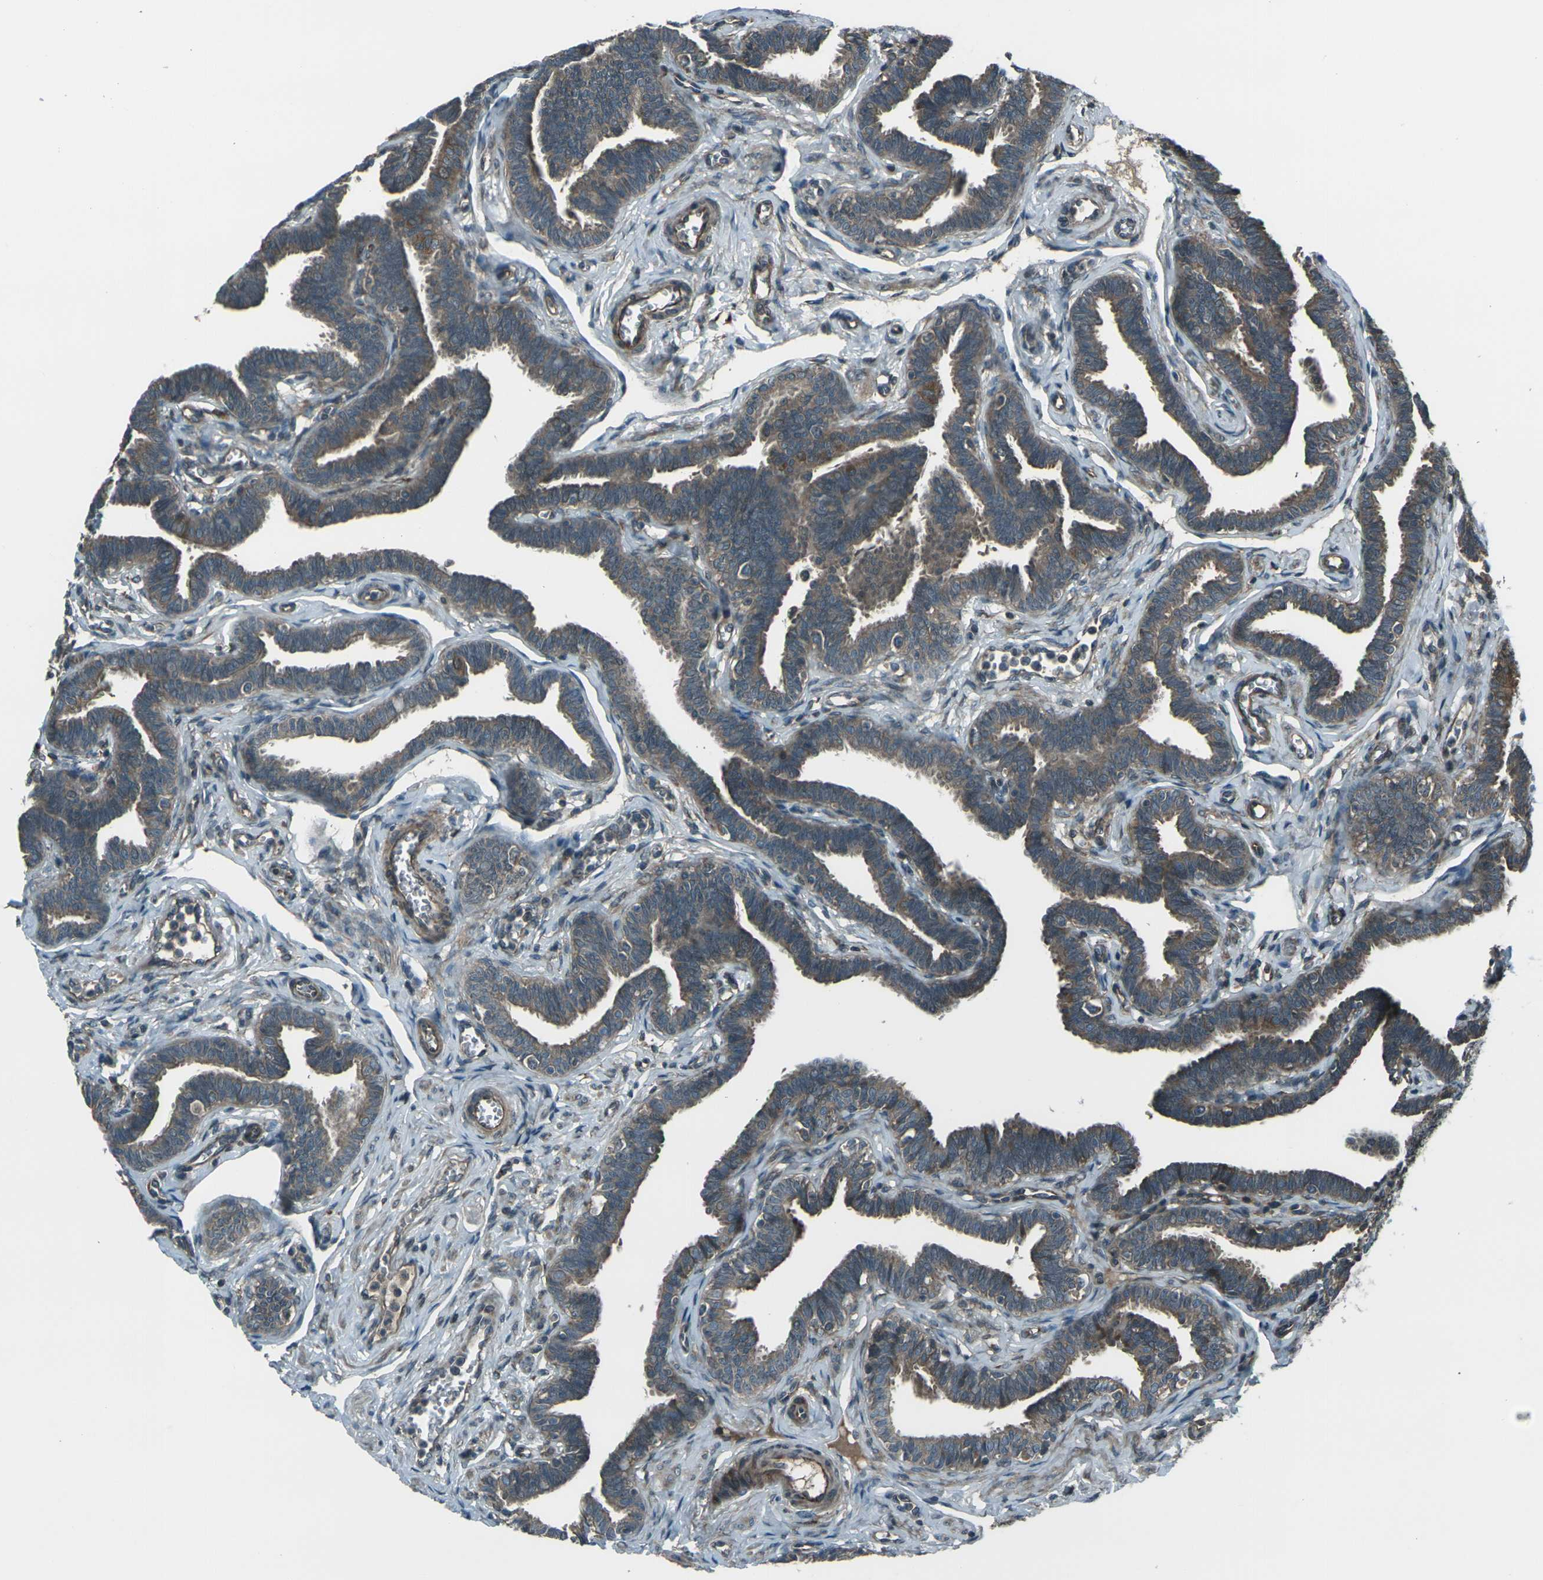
{"staining": {"intensity": "moderate", "quantity": ">75%", "location": "cytoplasmic/membranous"}, "tissue": "fallopian tube", "cell_type": "Glandular cells", "image_type": "normal", "snomed": [{"axis": "morphology", "description": "Normal tissue, NOS"}, {"axis": "topography", "description": "Fallopian tube"}, {"axis": "topography", "description": "Ovary"}], "caption": "Fallopian tube stained with immunohistochemistry demonstrates moderate cytoplasmic/membranous positivity in about >75% of glandular cells. The protein is shown in brown color, while the nuclei are stained blue.", "gene": "LSMEM1", "patient": {"sex": "female", "age": 23}}